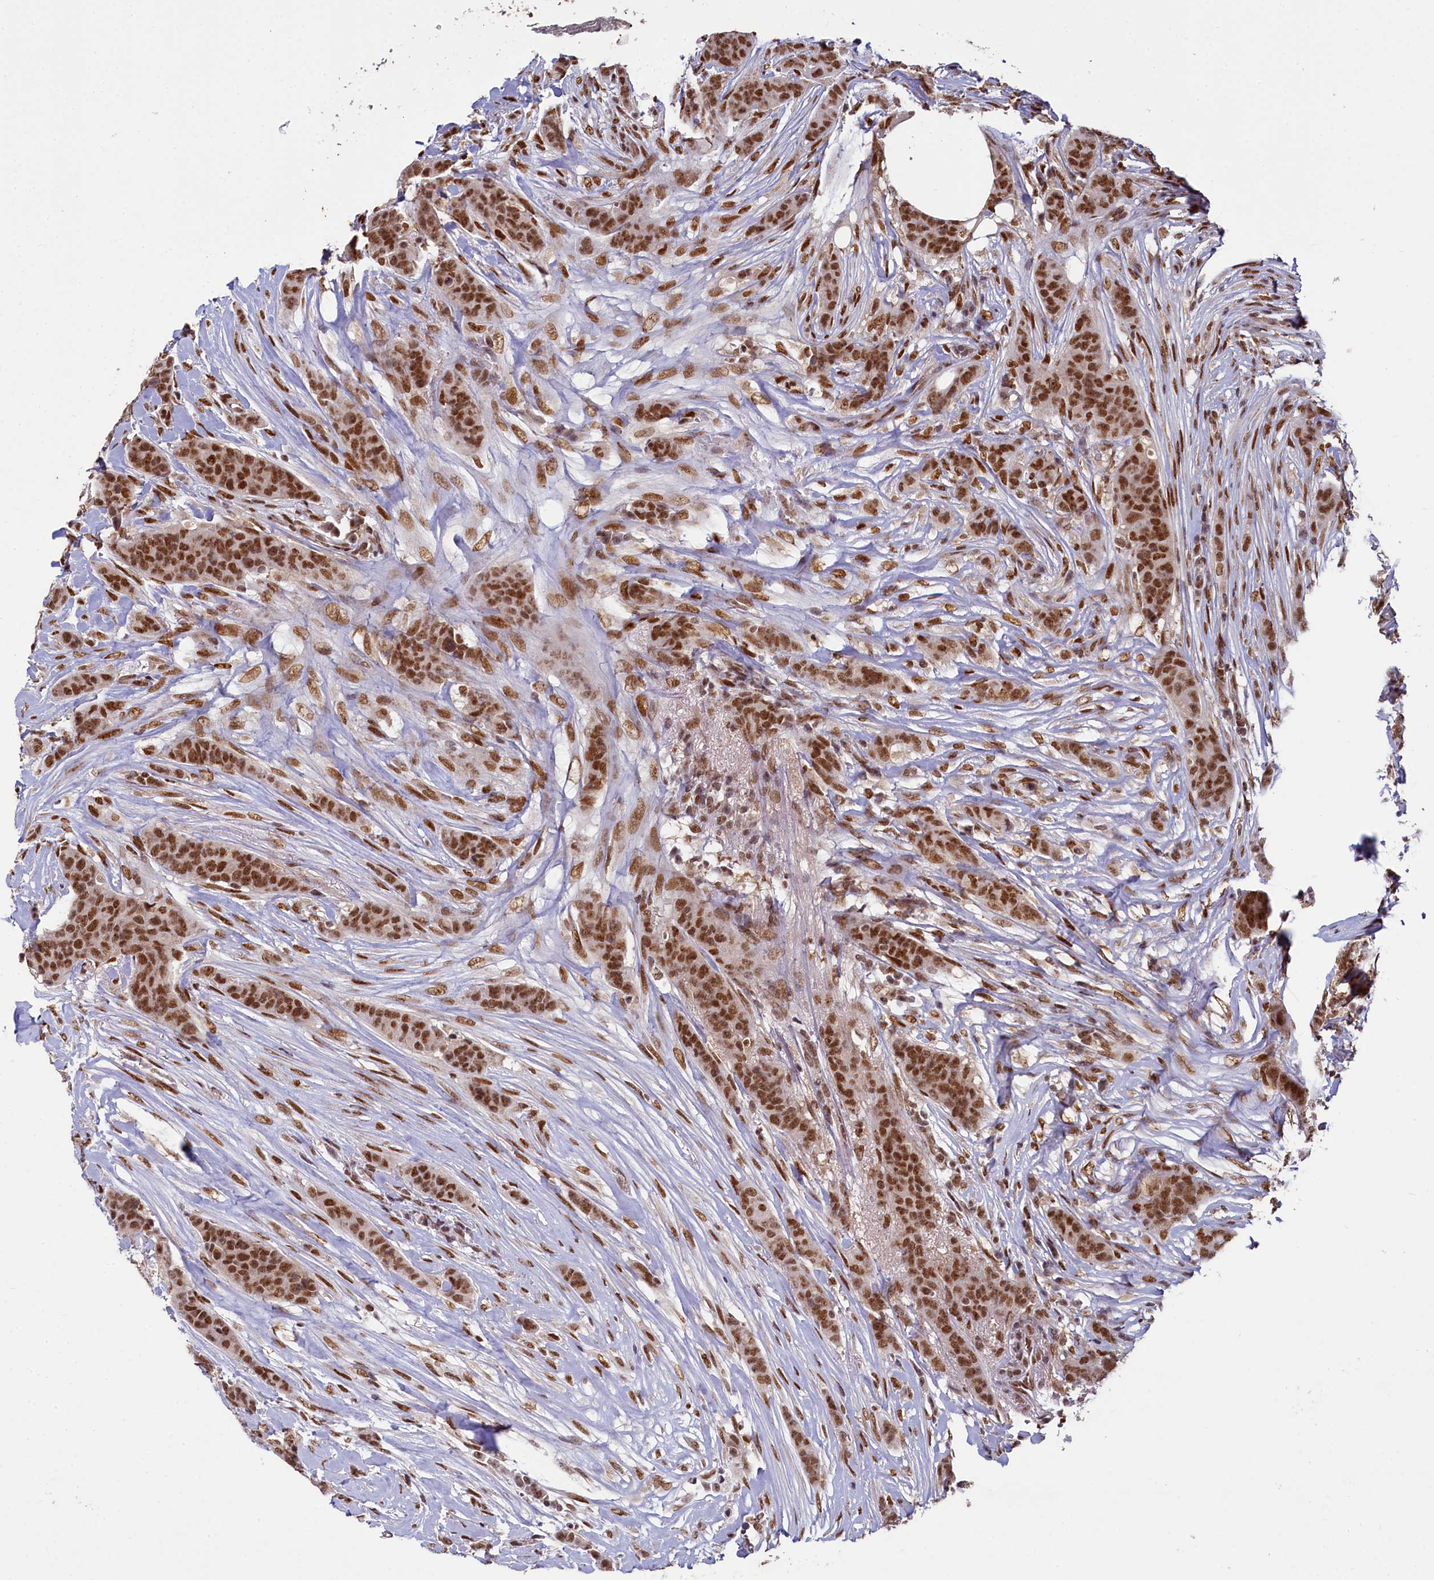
{"staining": {"intensity": "moderate", "quantity": ">75%", "location": "nuclear"}, "tissue": "breast cancer", "cell_type": "Tumor cells", "image_type": "cancer", "snomed": [{"axis": "morphology", "description": "Duct carcinoma"}, {"axis": "topography", "description": "Breast"}], "caption": "Breast cancer (intraductal carcinoma) stained with DAB IHC displays medium levels of moderate nuclear staining in about >75% of tumor cells. (DAB IHC with brightfield microscopy, high magnification).", "gene": "PPHLN1", "patient": {"sex": "female", "age": 40}}